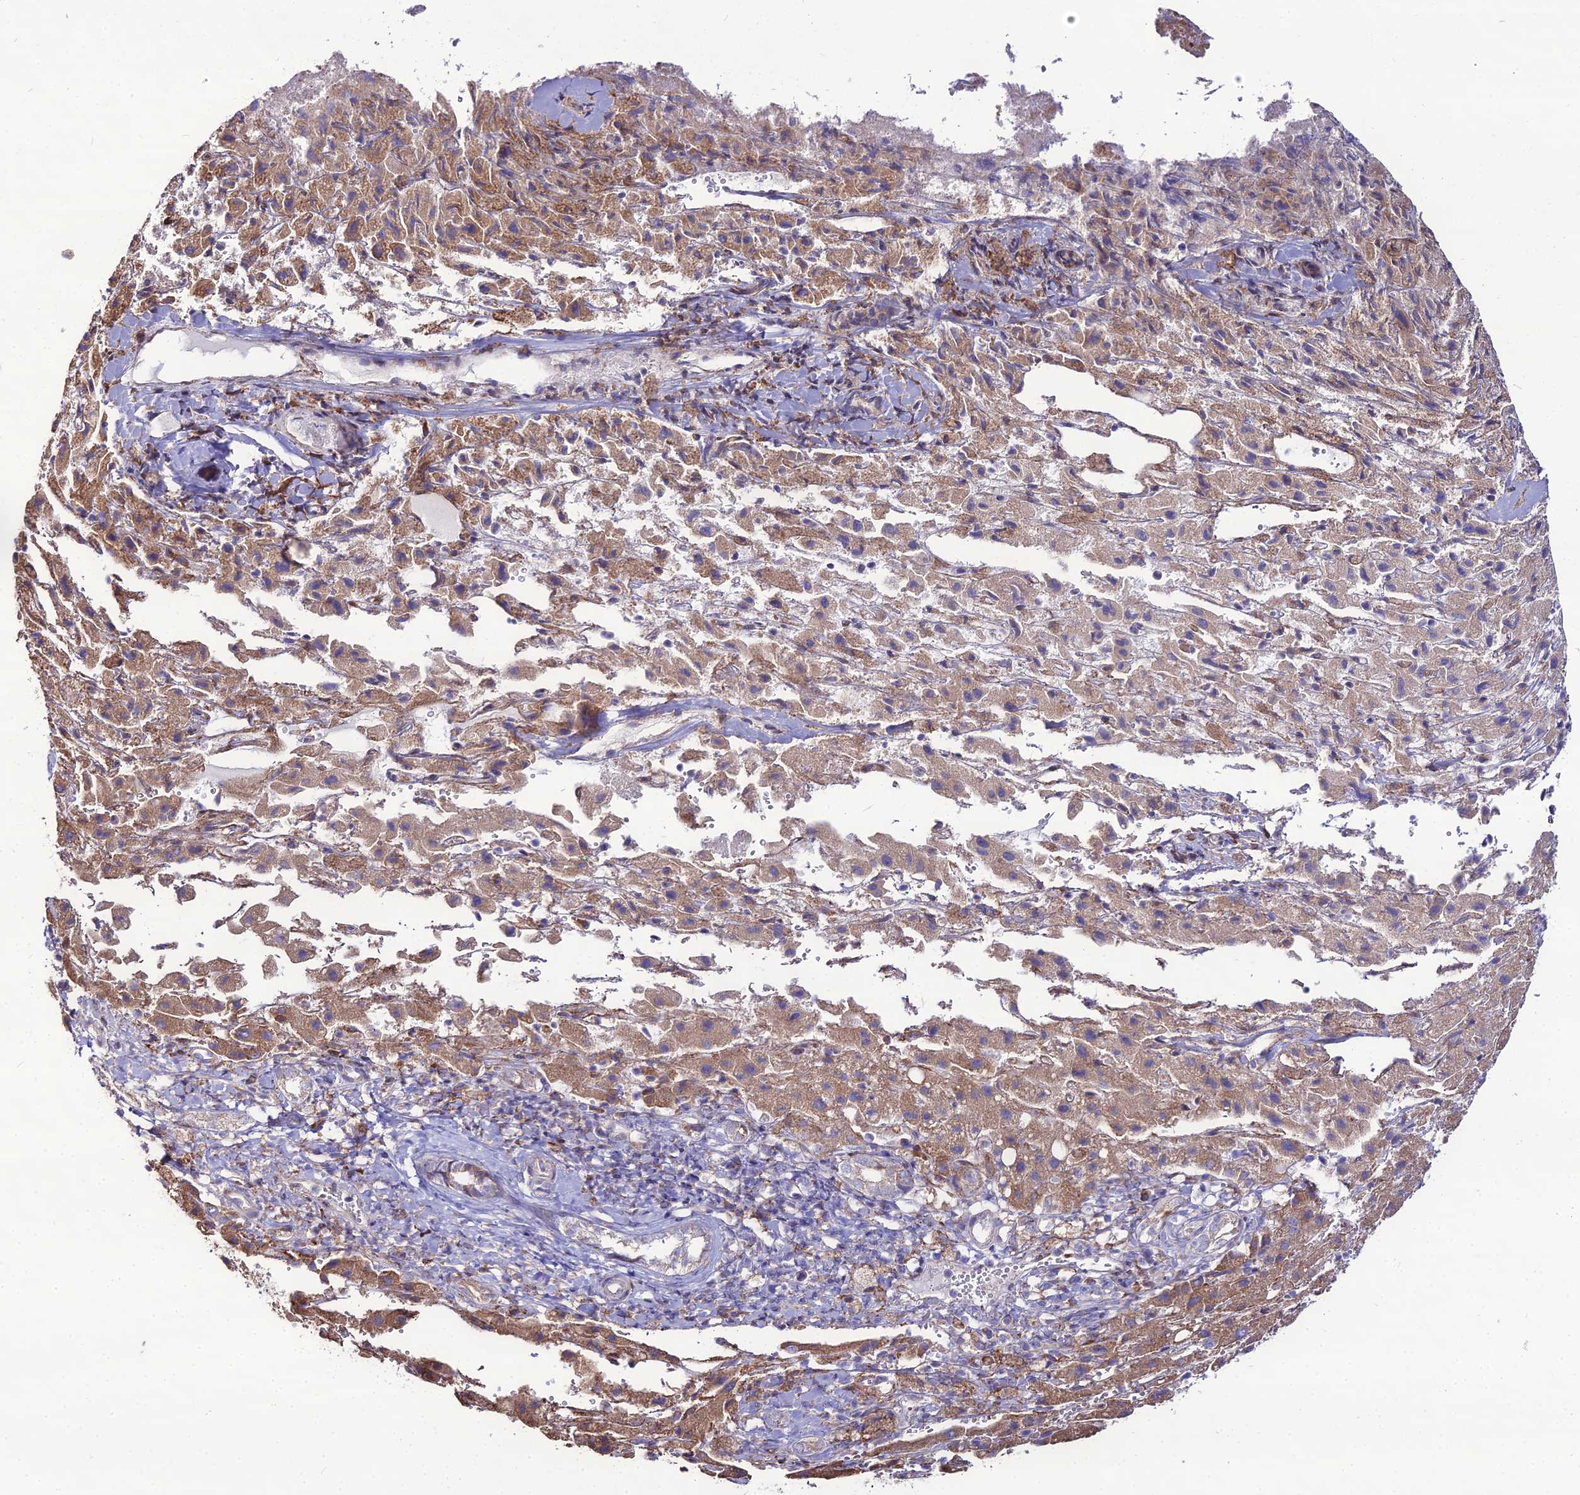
{"staining": {"intensity": "moderate", "quantity": ">75%", "location": "cytoplasmic/membranous"}, "tissue": "liver cancer", "cell_type": "Tumor cells", "image_type": "cancer", "snomed": [{"axis": "morphology", "description": "Carcinoma, Hepatocellular, NOS"}, {"axis": "topography", "description": "Liver"}], "caption": "This is a histology image of immunohistochemistry (IHC) staining of hepatocellular carcinoma (liver), which shows moderate positivity in the cytoplasmic/membranous of tumor cells.", "gene": "TROAP", "patient": {"sex": "female", "age": 58}}